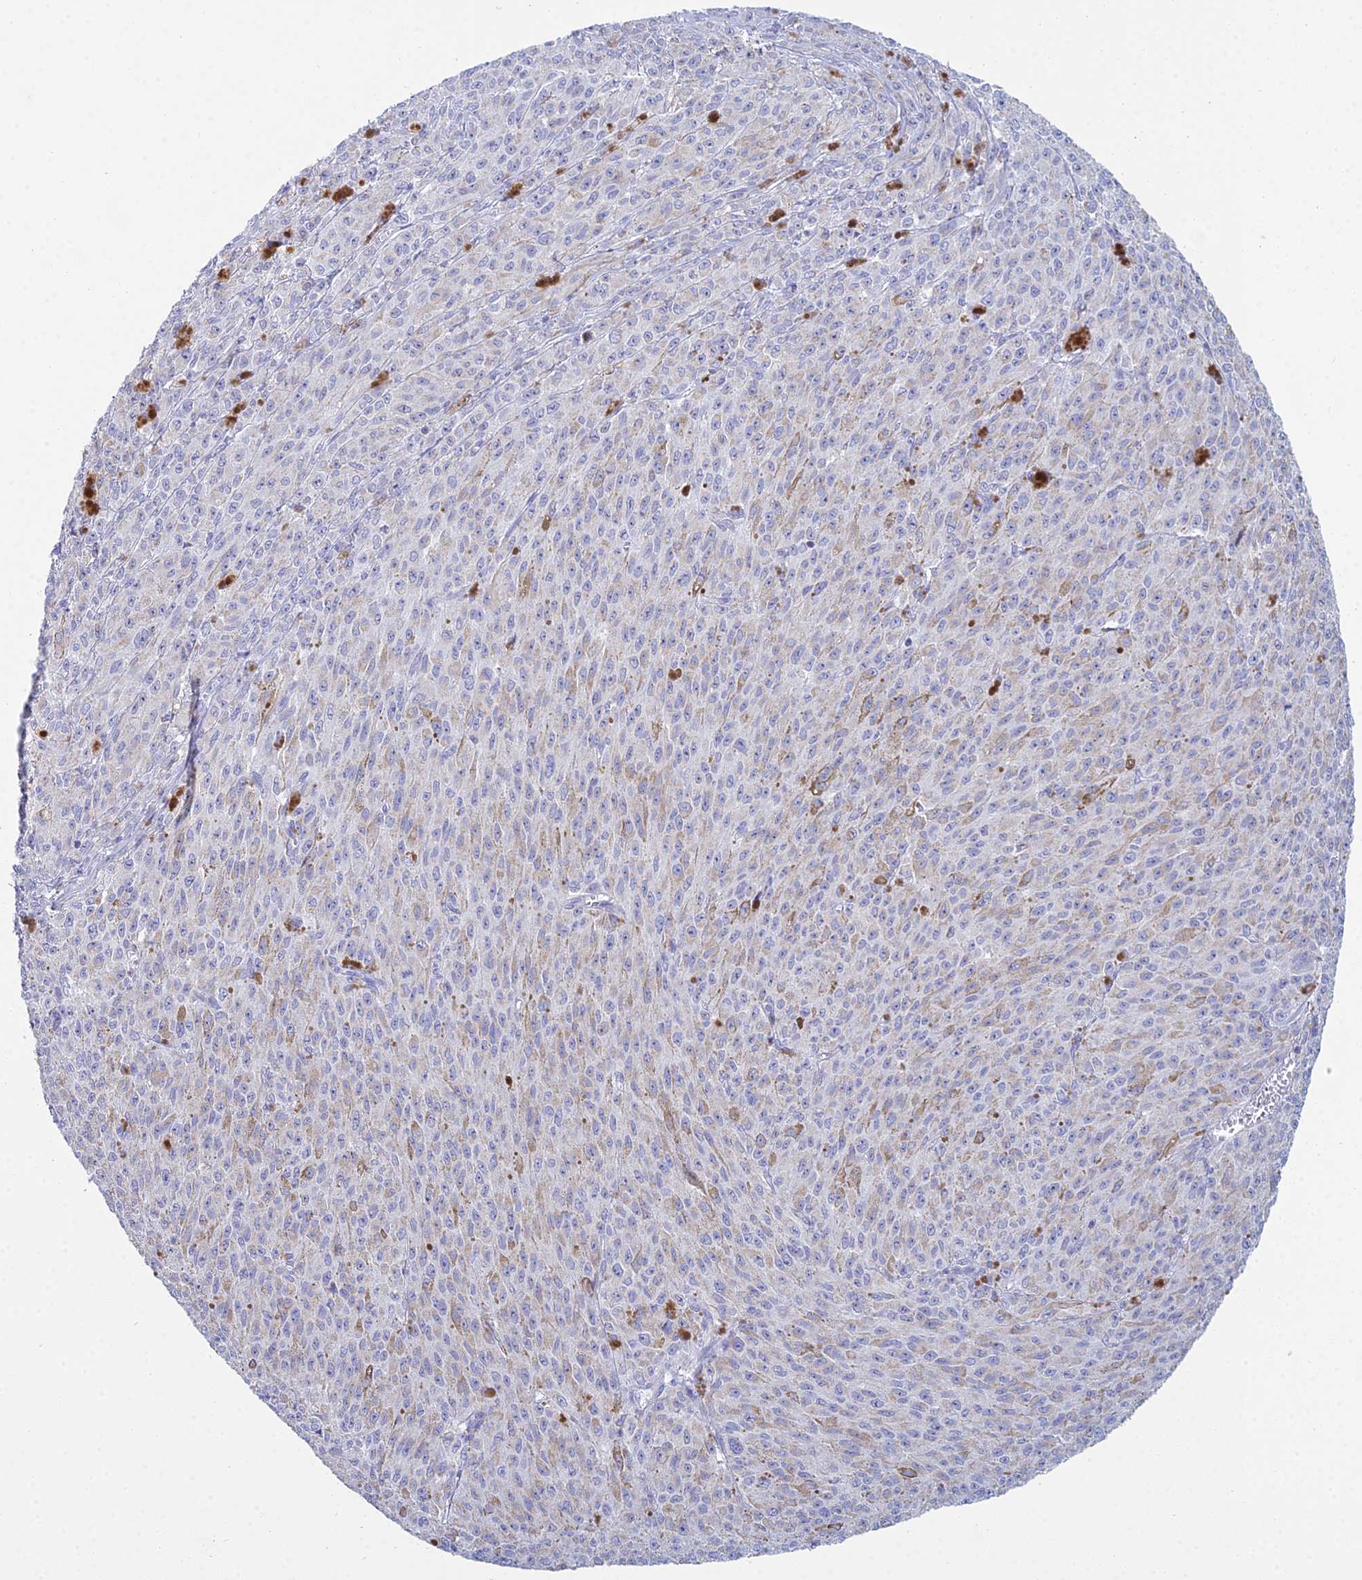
{"staining": {"intensity": "weak", "quantity": "<25%", "location": "cytoplasmic/membranous"}, "tissue": "melanoma", "cell_type": "Tumor cells", "image_type": "cancer", "snomed": [{"axis": "morphology", "description": "Malignant melanoma, NOS"}, {"axis": "topography", "description": "Skin"}], "caption": "Tumor cells show no significant protein staining in malignant melanoma.", "gene": "PRR13", "patient": {"sex": "female", "age": 52}}